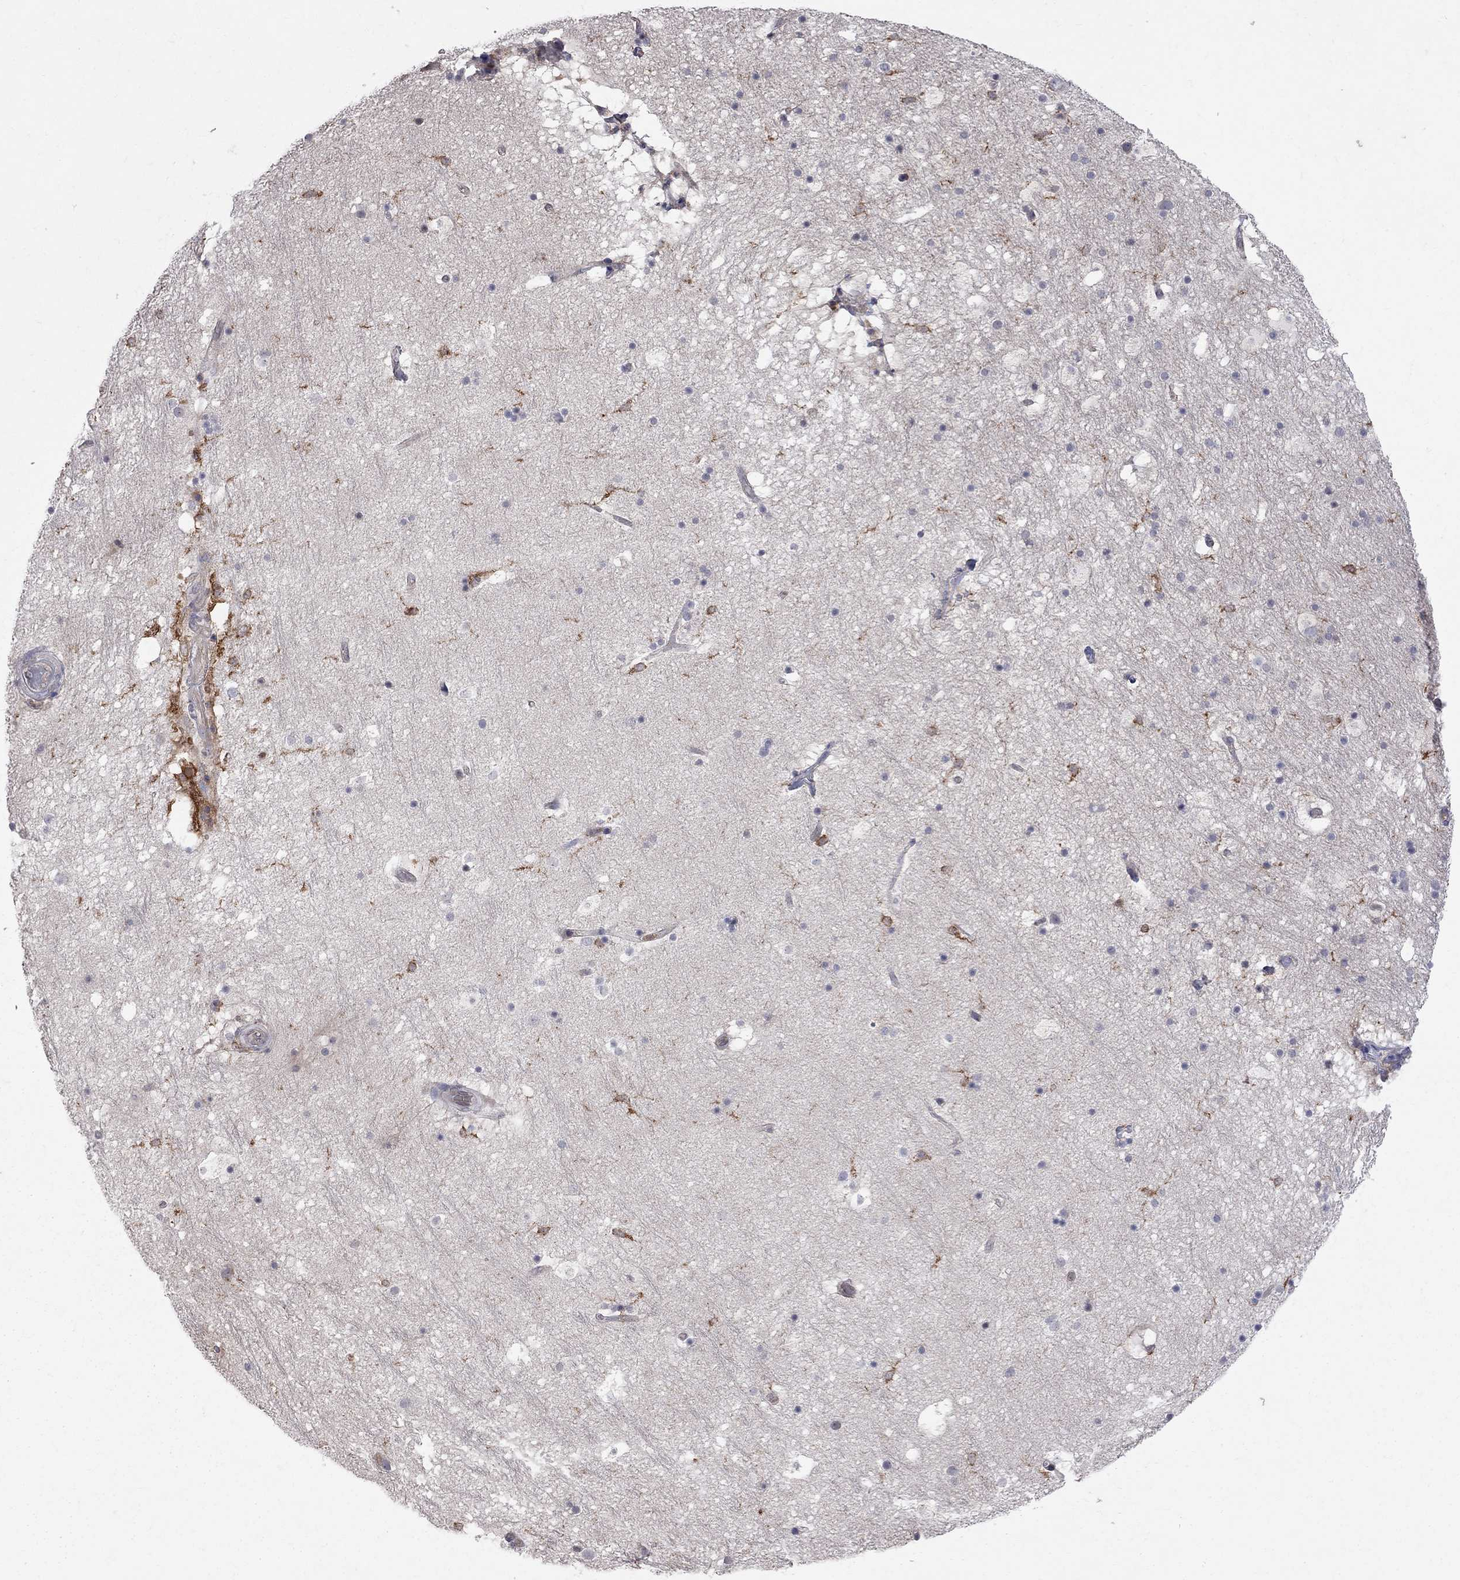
{"staining": {"intensity": "moderate", "quantity": "<25%", "location": "cytoplasmic/membranous"}, "tissue": "hippocampus", "cell_type": "Glial cells", "image_type": "normal", "snomed": [{"axis": "morphology", "description": "Normal tissue, NOS"}, {"axis": "topography", "description": "Hippocampus"}], "caption": "Hippocampus stained with immunohistochemistry reveals moderate cytoplasmic/membranous expression in approximately <25% of glial cells.", "gene": "ABI3", "patient": {"sex": "male", "age": 51}}